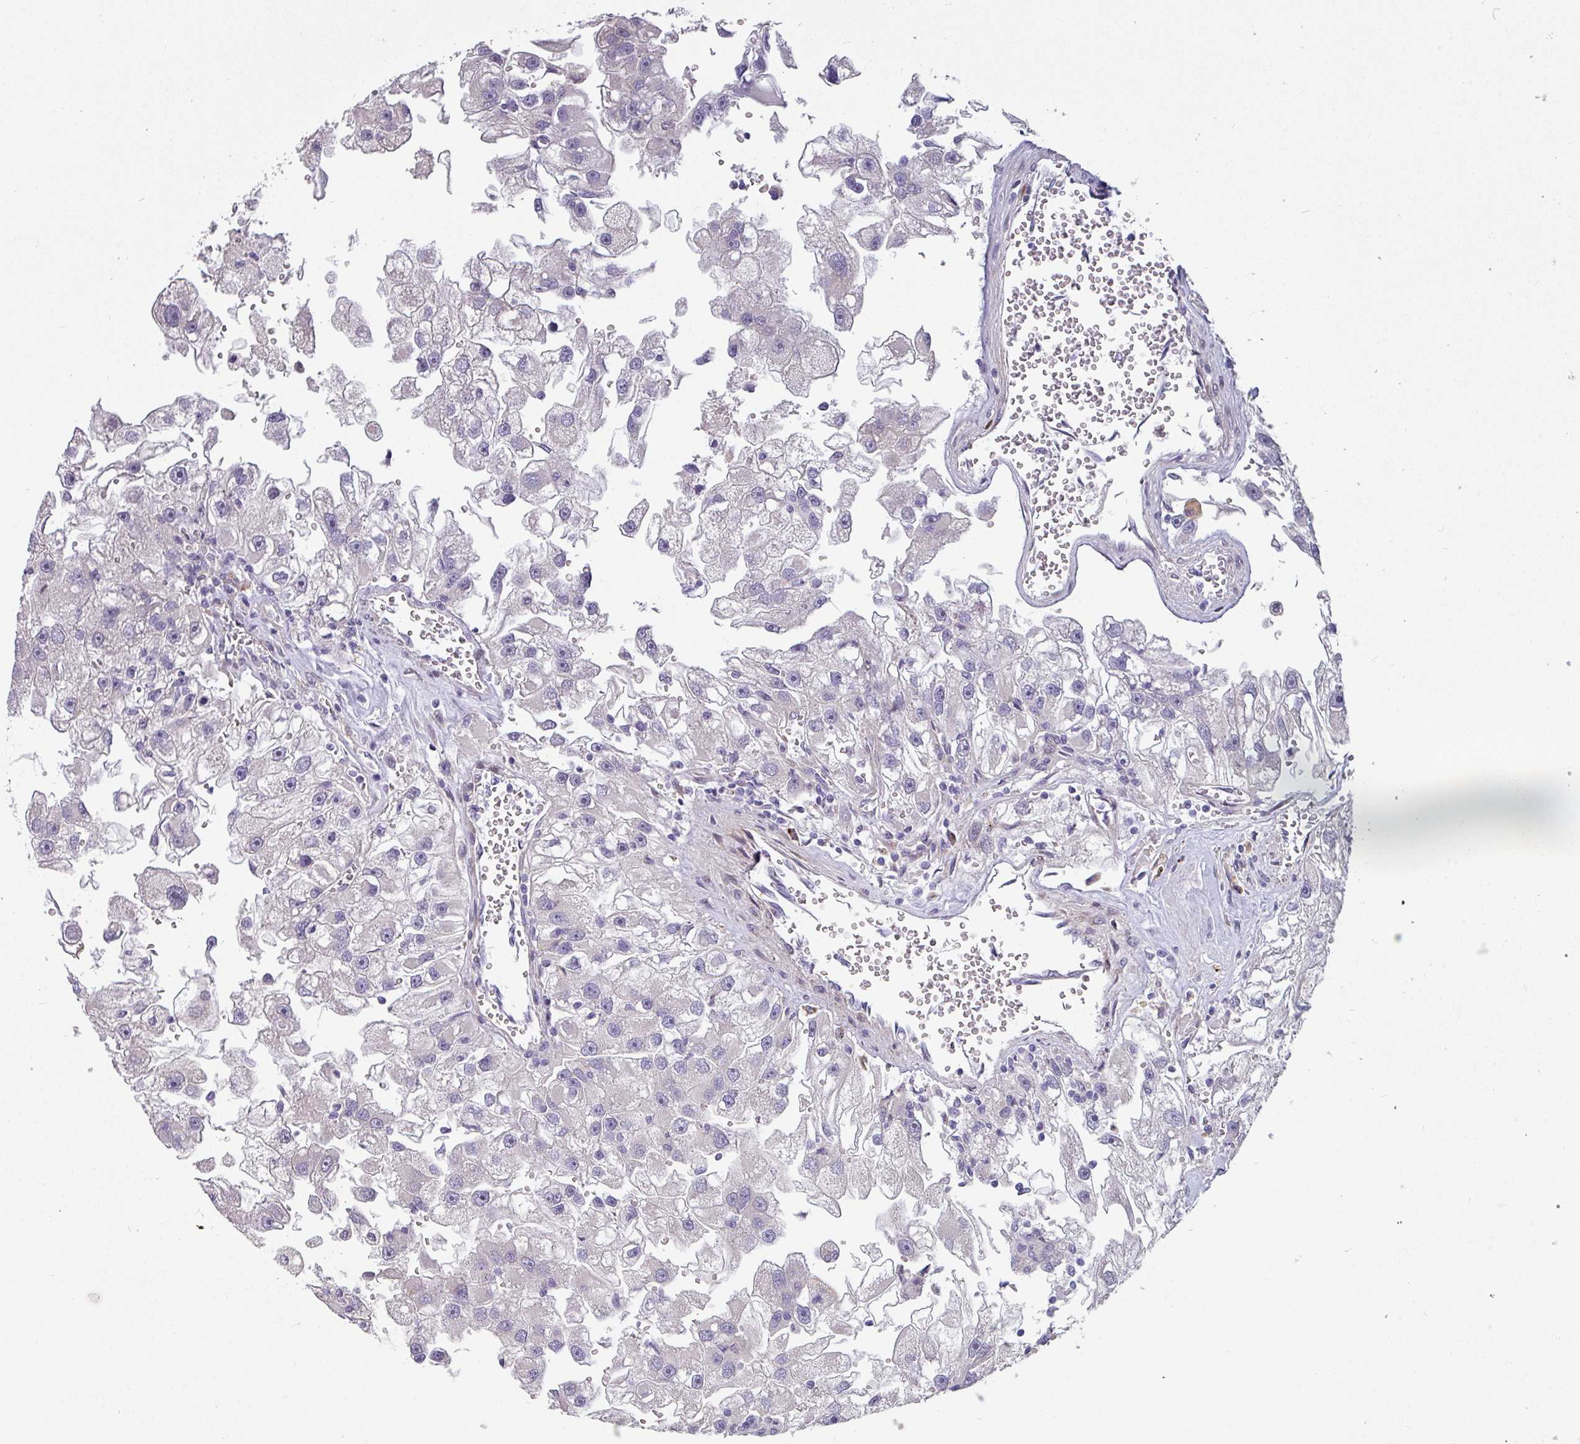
{"staining": {"intensity": "negative", "quantity": "none", "location": "none"}, "tissue": "renal cancer", "cell_type": "Tumor cells", "image_type": "cancer", "snomed": [{"axis": "morphology", "description": "Adenocarcinoma, NOS"}, {"axis": "topography", "description": "Kidney"}], "caption": "Immunohistochemical staining of human renal cancer (adenocarcinoma) displays no significant positivity in tumor cells. (DAB (3,3'-diaminobenzidine) immunohistochemistry with hematoxylin counter stain).", "gene": "KLHL3", "patient": {"sex": "male", "age": 63}}